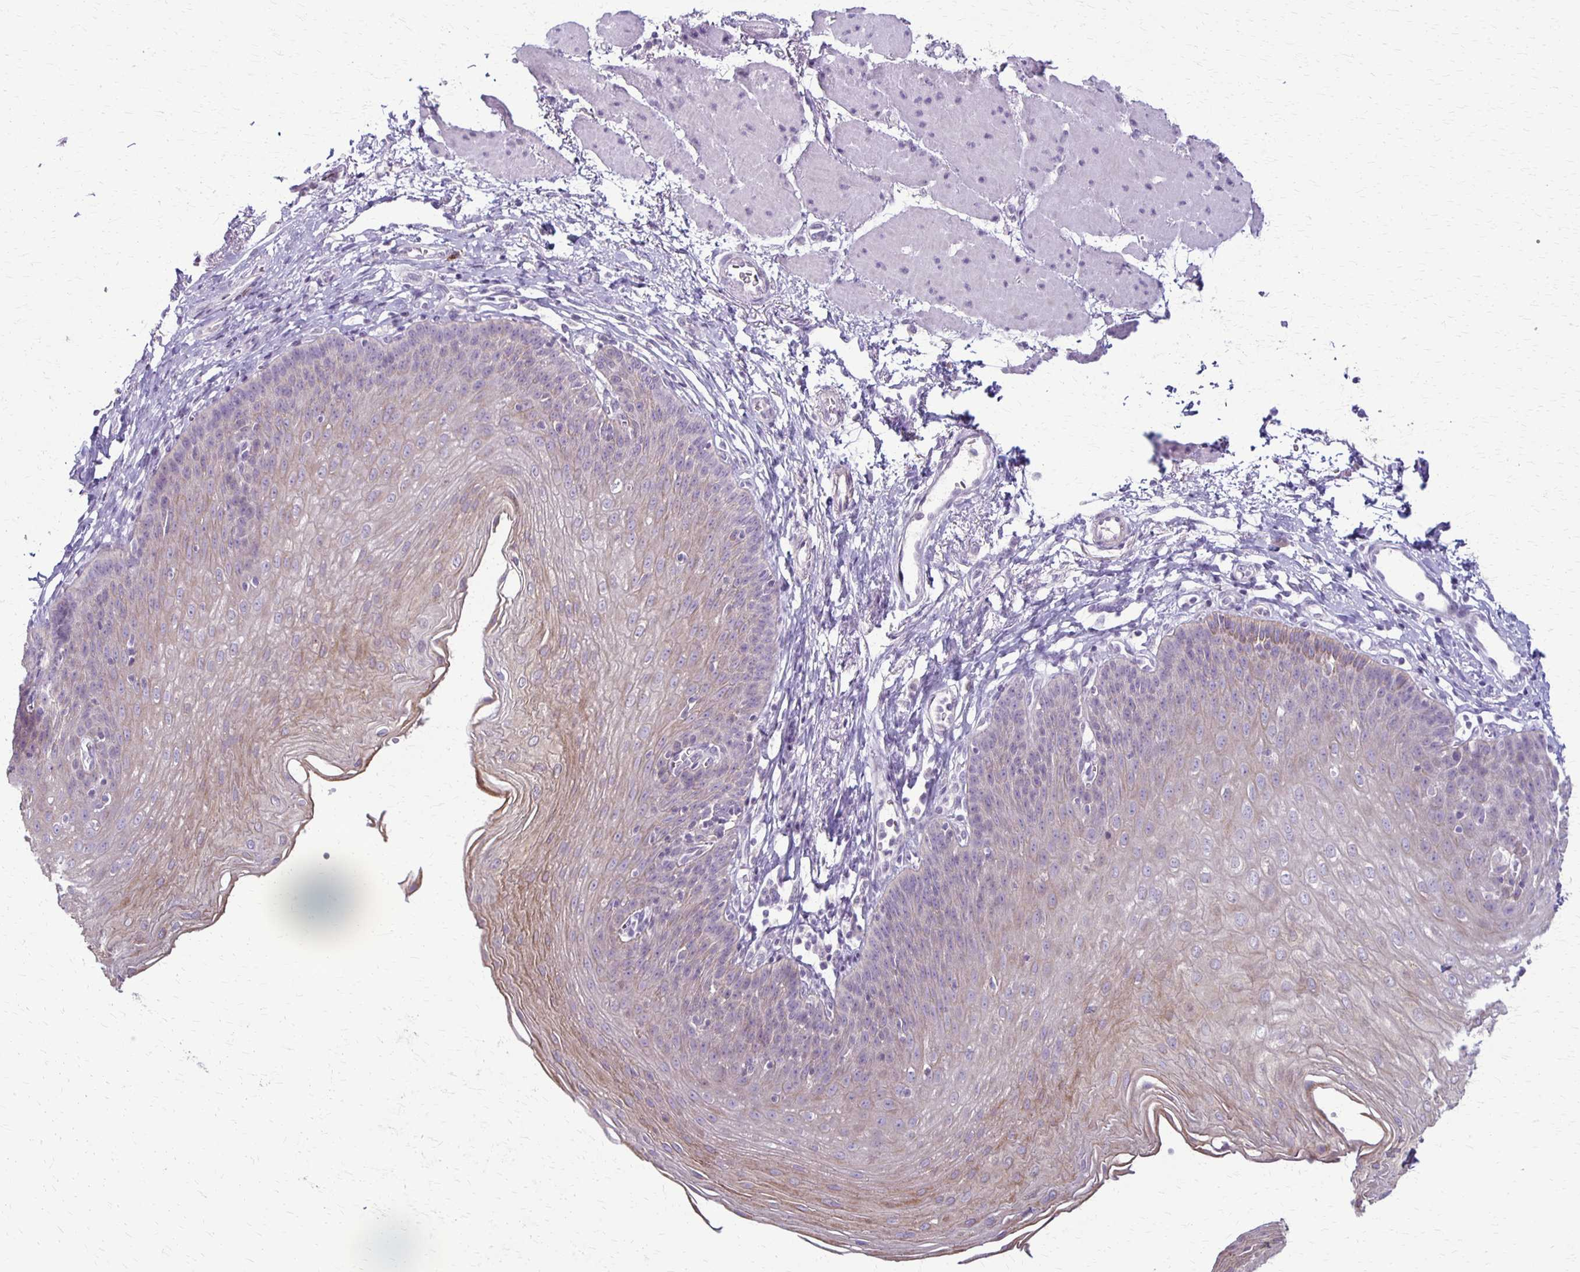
{"staining": {"intensity": "moderate", "quantity": "<25%", "location": "cytoplasmic/membranous"}, "tissue": "esophagus", "cell_type": "Squamous epithelial cells", "image_type": "normal", "snomed": [{"axis": "morphology", "description": "Normal tissue, NOS"}, {"axis": "topography", "description": "Esophagus"}], "caption": "Immunohistochemistry photomicrograph of unremarkable human esophagus stained for a protein (brown), which exhibits low levels of moderate cytoplasmic/membranous expression in about <25% of squamous epithelial cells.", "gene": "SLC35E2B", "patient": {"sex": "female", "age": 81}}